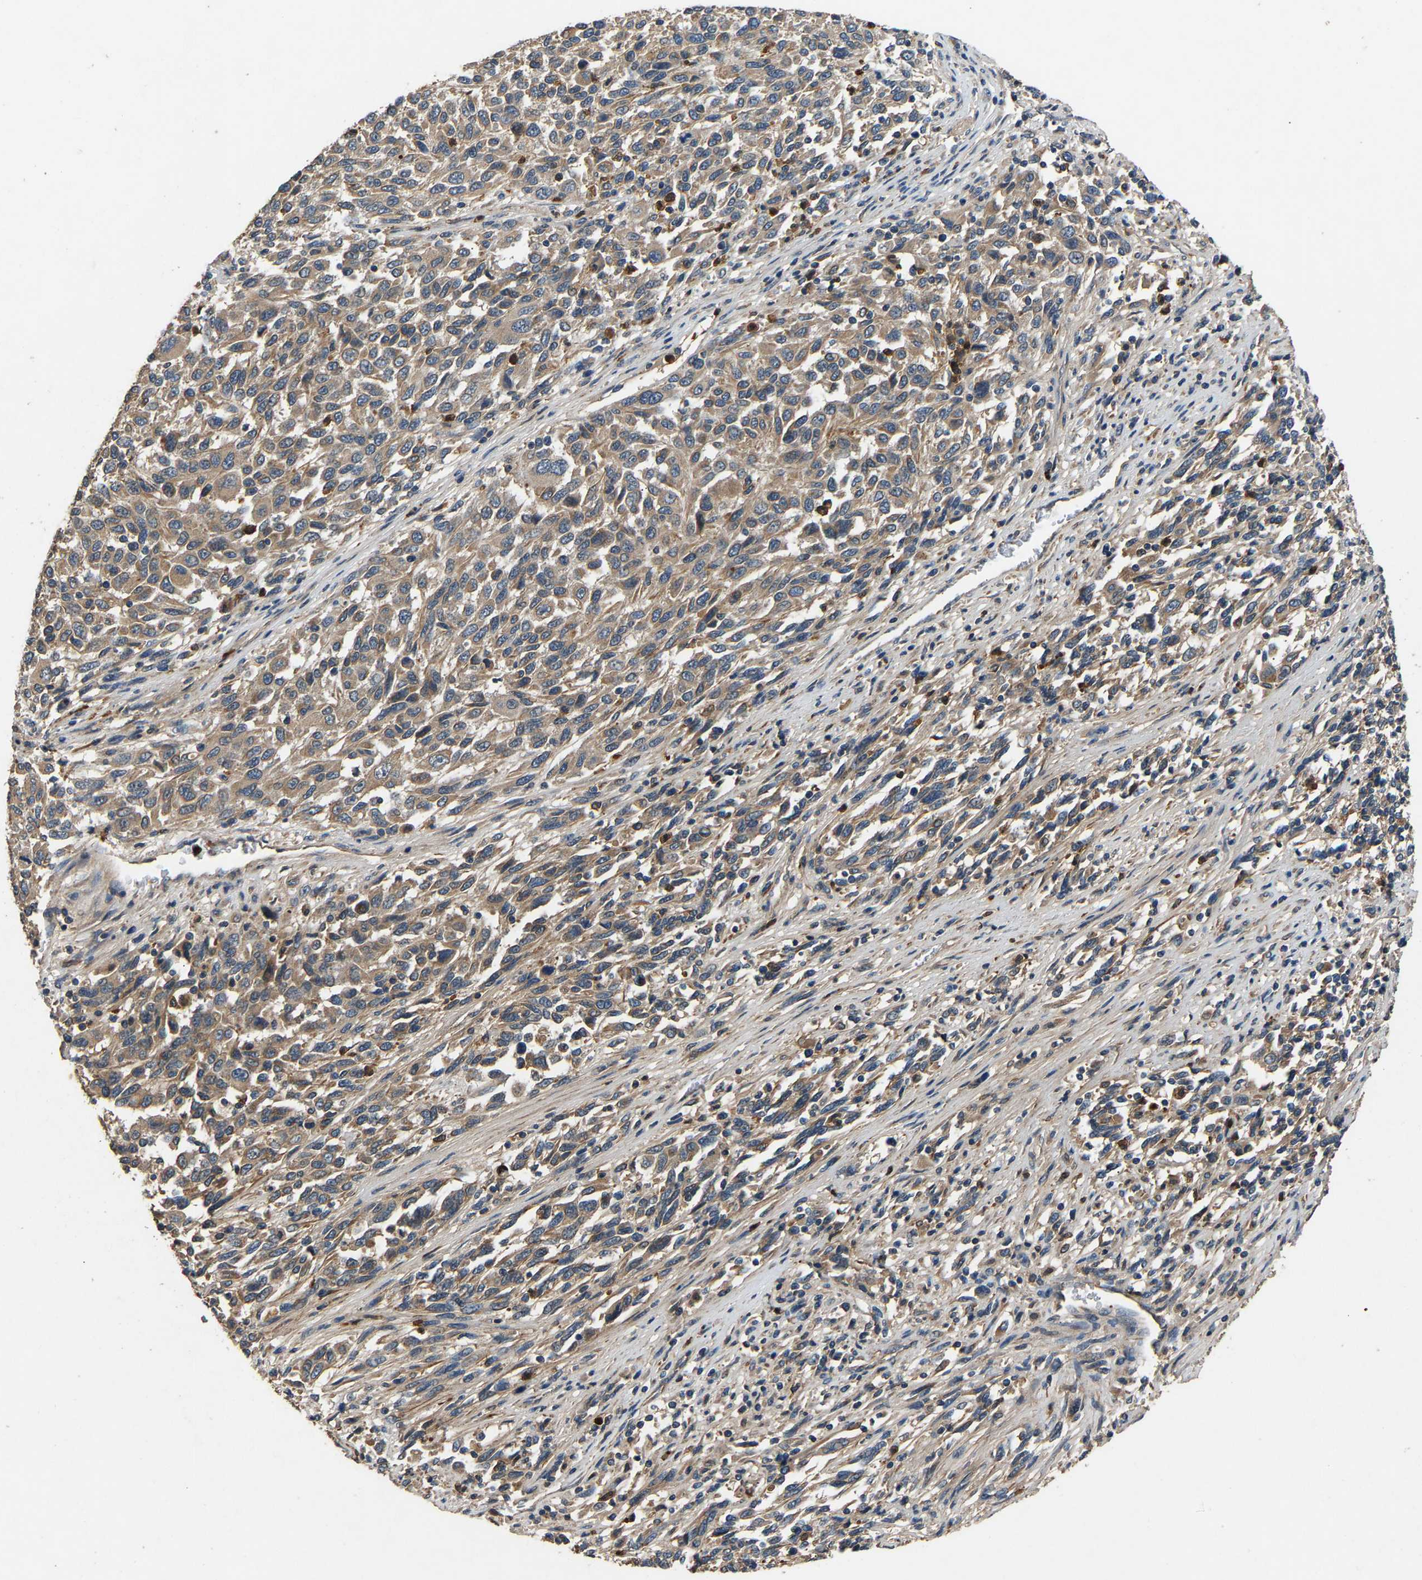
{"staining": {"intensity": "weak", "quantity": ">75%", "location": "cytoplasmic/membranous"}, "tissue": "melanoma", "cell_type": "Tumor cells", "image_type": "cancer", "snomed": [{"axis": "morphology", "description": "Malignant melanoma, Metastatic site"}, {"axis": "topography", "description": "Lymph node"}], "caption": "Weak cytoplasmic/membranous positivity is seen in approximately >75% of tumor cells in malignant melanoma (metastatic site).", "gene": "PPID", "patient": {"sex": "male", "age": 61}}